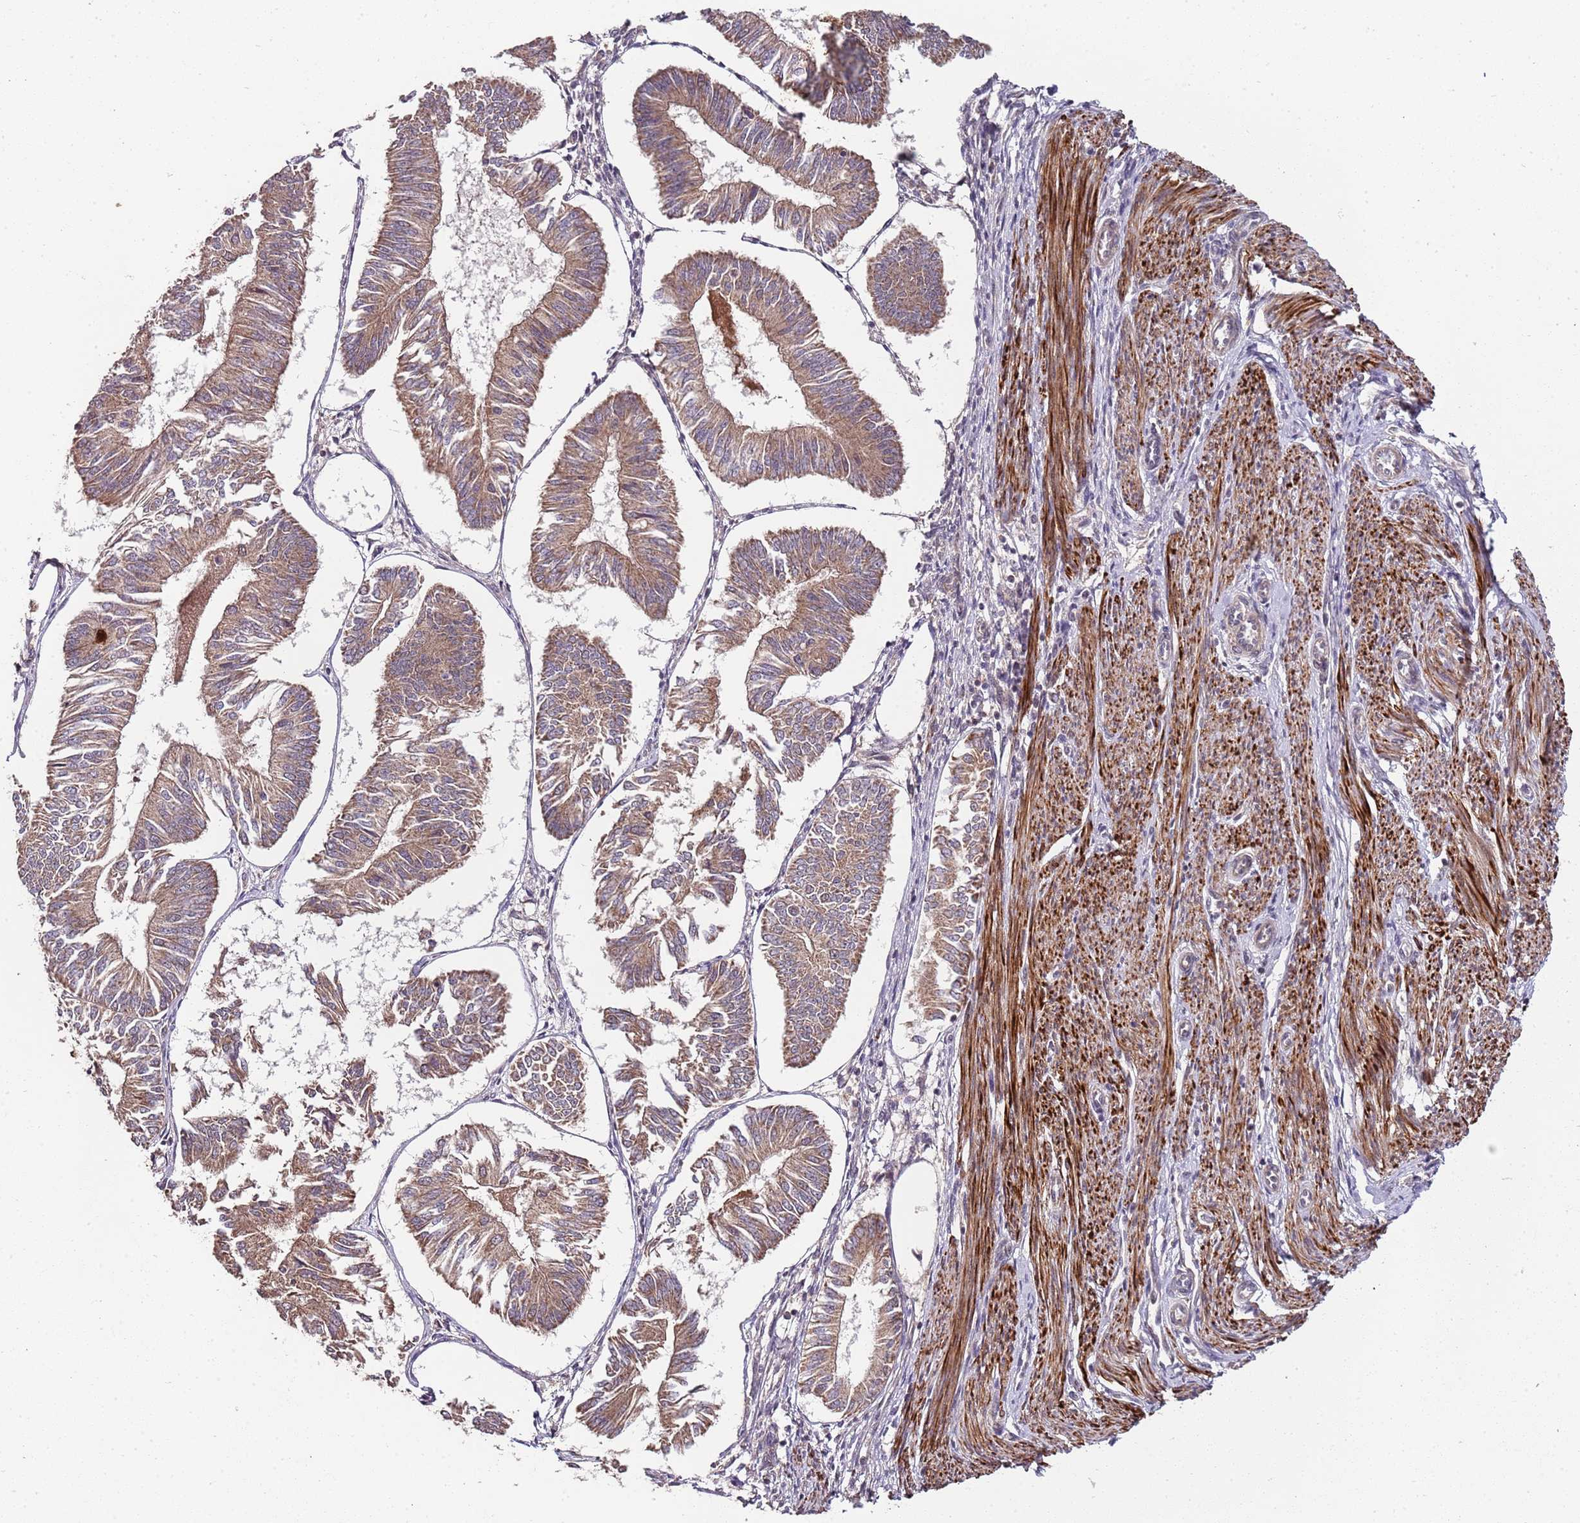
{"staining": {"intensity": "moderate", "quantity": ">75%", "location": "cytoplasmic/membranous"}, "tissue": "endometrial cancer", "cell_type": "Tumor cells", "image_type": "cancer", "snomed": [{"axis": "morphology", "description": "Adenocarcinoma, NOS"}, {"axis": "topography", "description": "Endometrium"}], "caption": "Immunohistochemical staining of human adenocarcinoma (endometrial) shows medium levels of moderate cytoplasmic/membranous positivity in approximately >75% of tumor cells.", "gene": "LIN37", "patient": {"sex": "female", "age": 58}}